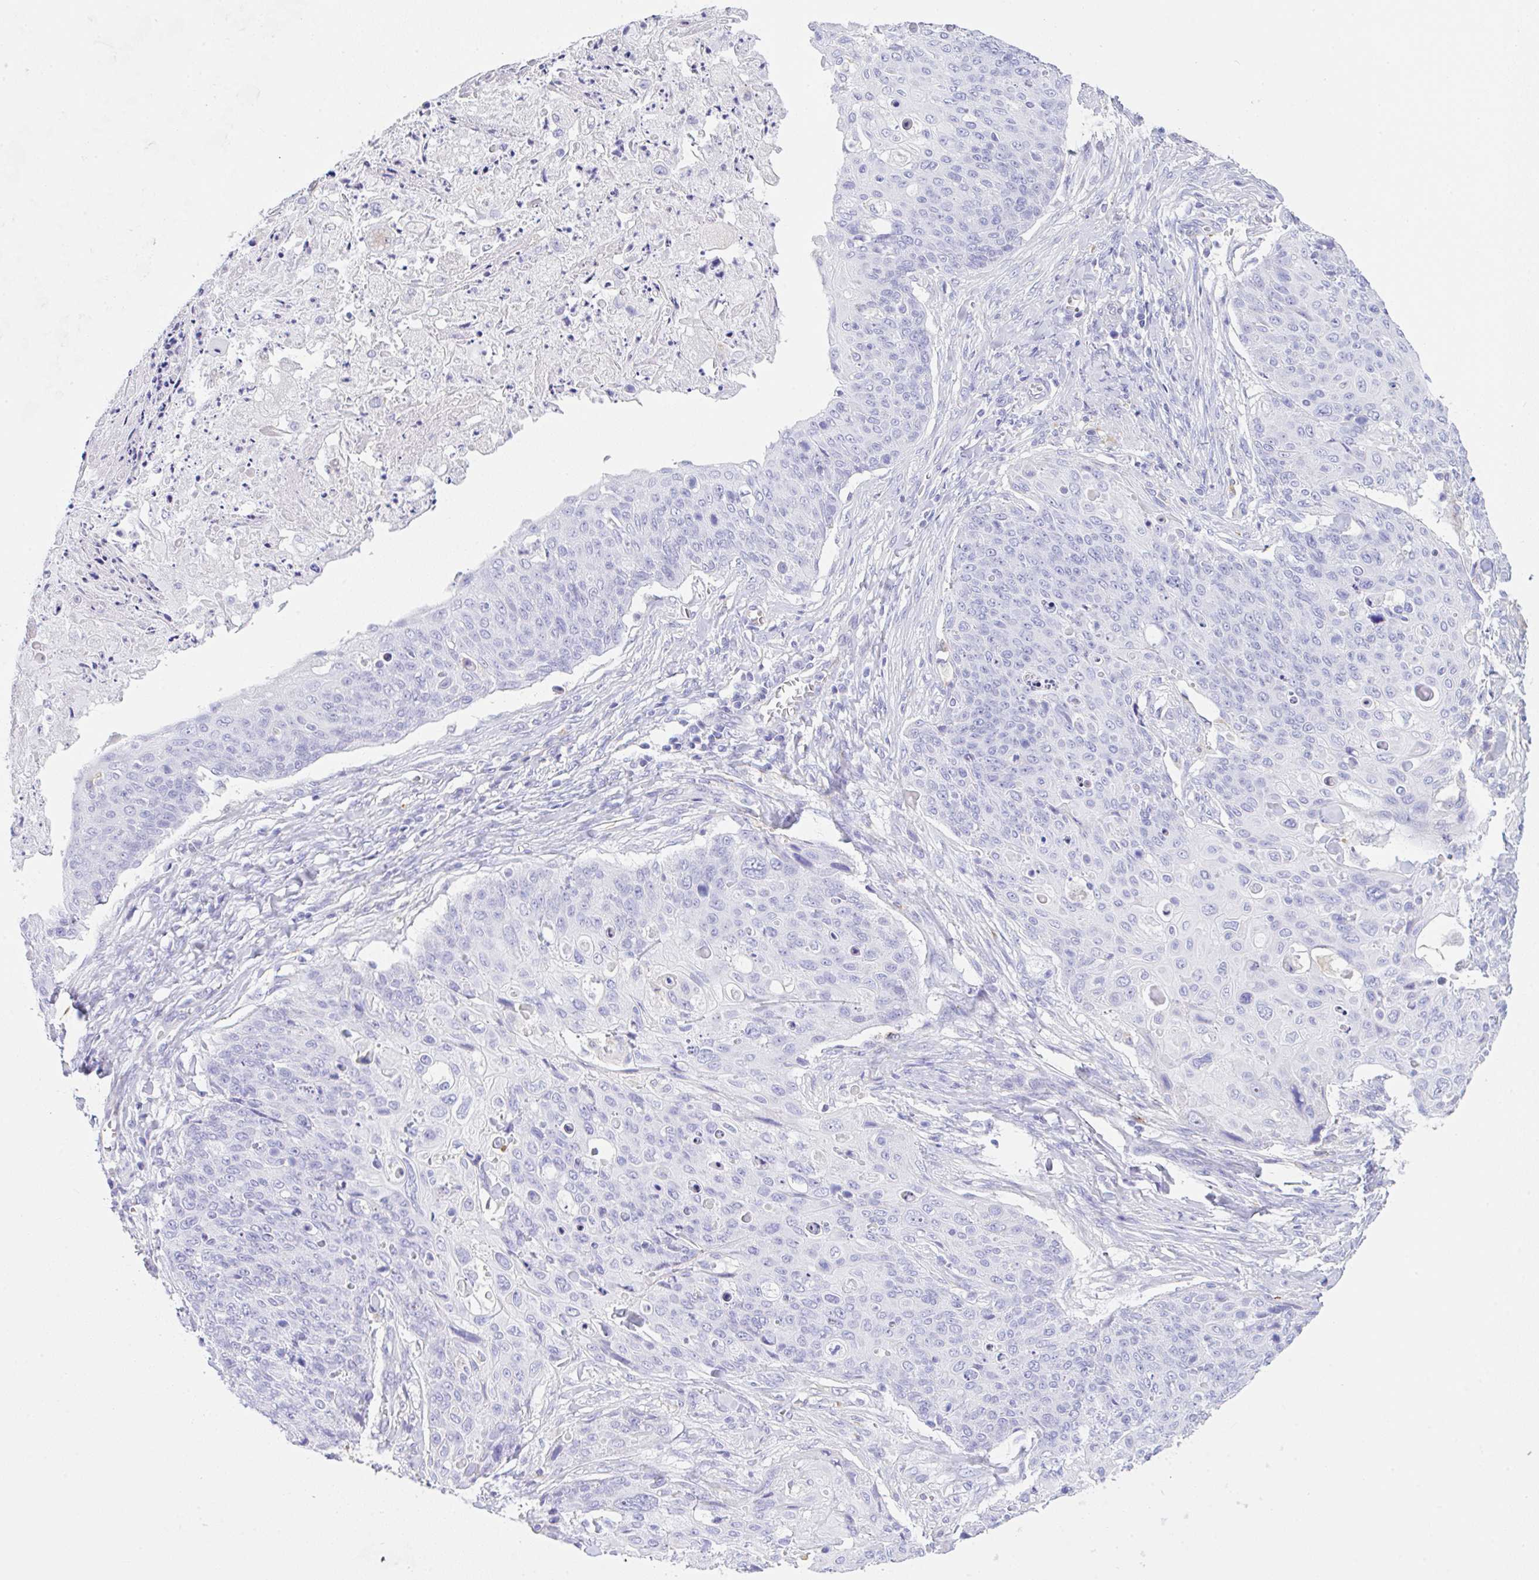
{"staining": {"intensity": "negative", "quantity": "none", "location": "none"}, "tissue": "skin cancer", "cell_type": "Tumor cells", "image_type": "cancer", "snomed": [{"axis": "morphology", "description": "Squamous cell carcinoma, NOS"}, {"axis": "topography", "description": "Skin"}, {"axis": "topography", "description": "Vulva"}], "caption": "Immunohistochemical staining of skin cancer shows no significant expression in tumor cells.", "gene": "NDUFAF8", "patient": {"sex": "female", "age": 85}}